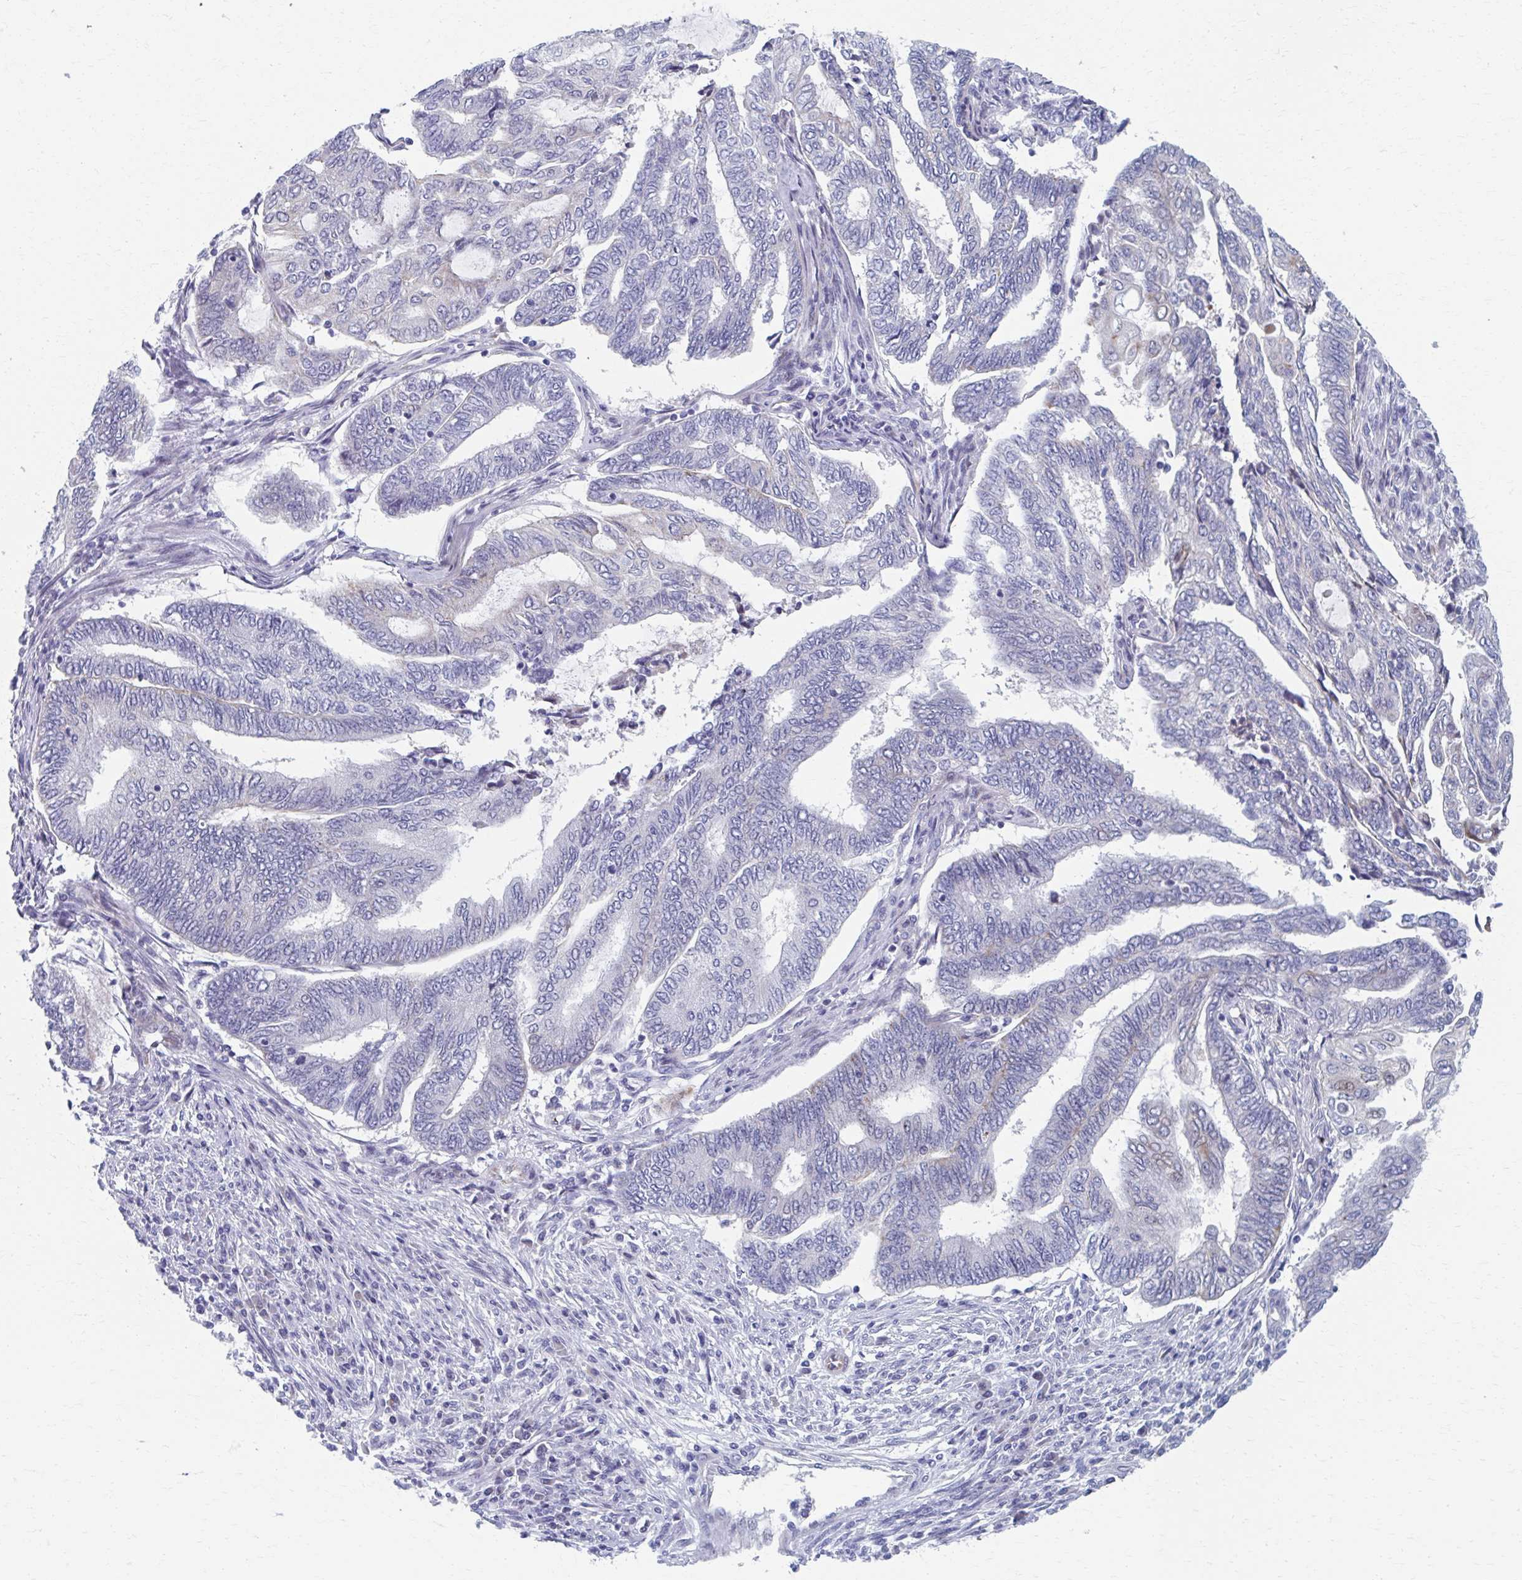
{"staining": {"intensity": "negative", "quantity": "none", "location": "none"}, "tissue": "endometrial cancer", "cell_type": "Tumor cells", "image_type": "cancer", "snomed": [{"axis": "morphology", "description": "Adenocarcinoma, NOS"}, {"axis": "topography", "description": "Uterus"}, {"axis": "topography", "description": "Endometrium"}], "caption": "Immunohistochemical staining of human endometrial cancer (adenocarcinoma) demonstrates no significant expression in tumor cells. Brightfield microscopy of IHC stained with DAB (3,3'-diaminobenzidine) (brown) and hematoxylin (blue), captured at high magnification.", "gene": "ABHD16B", "patient": {"sex": "female", "age": 70}}